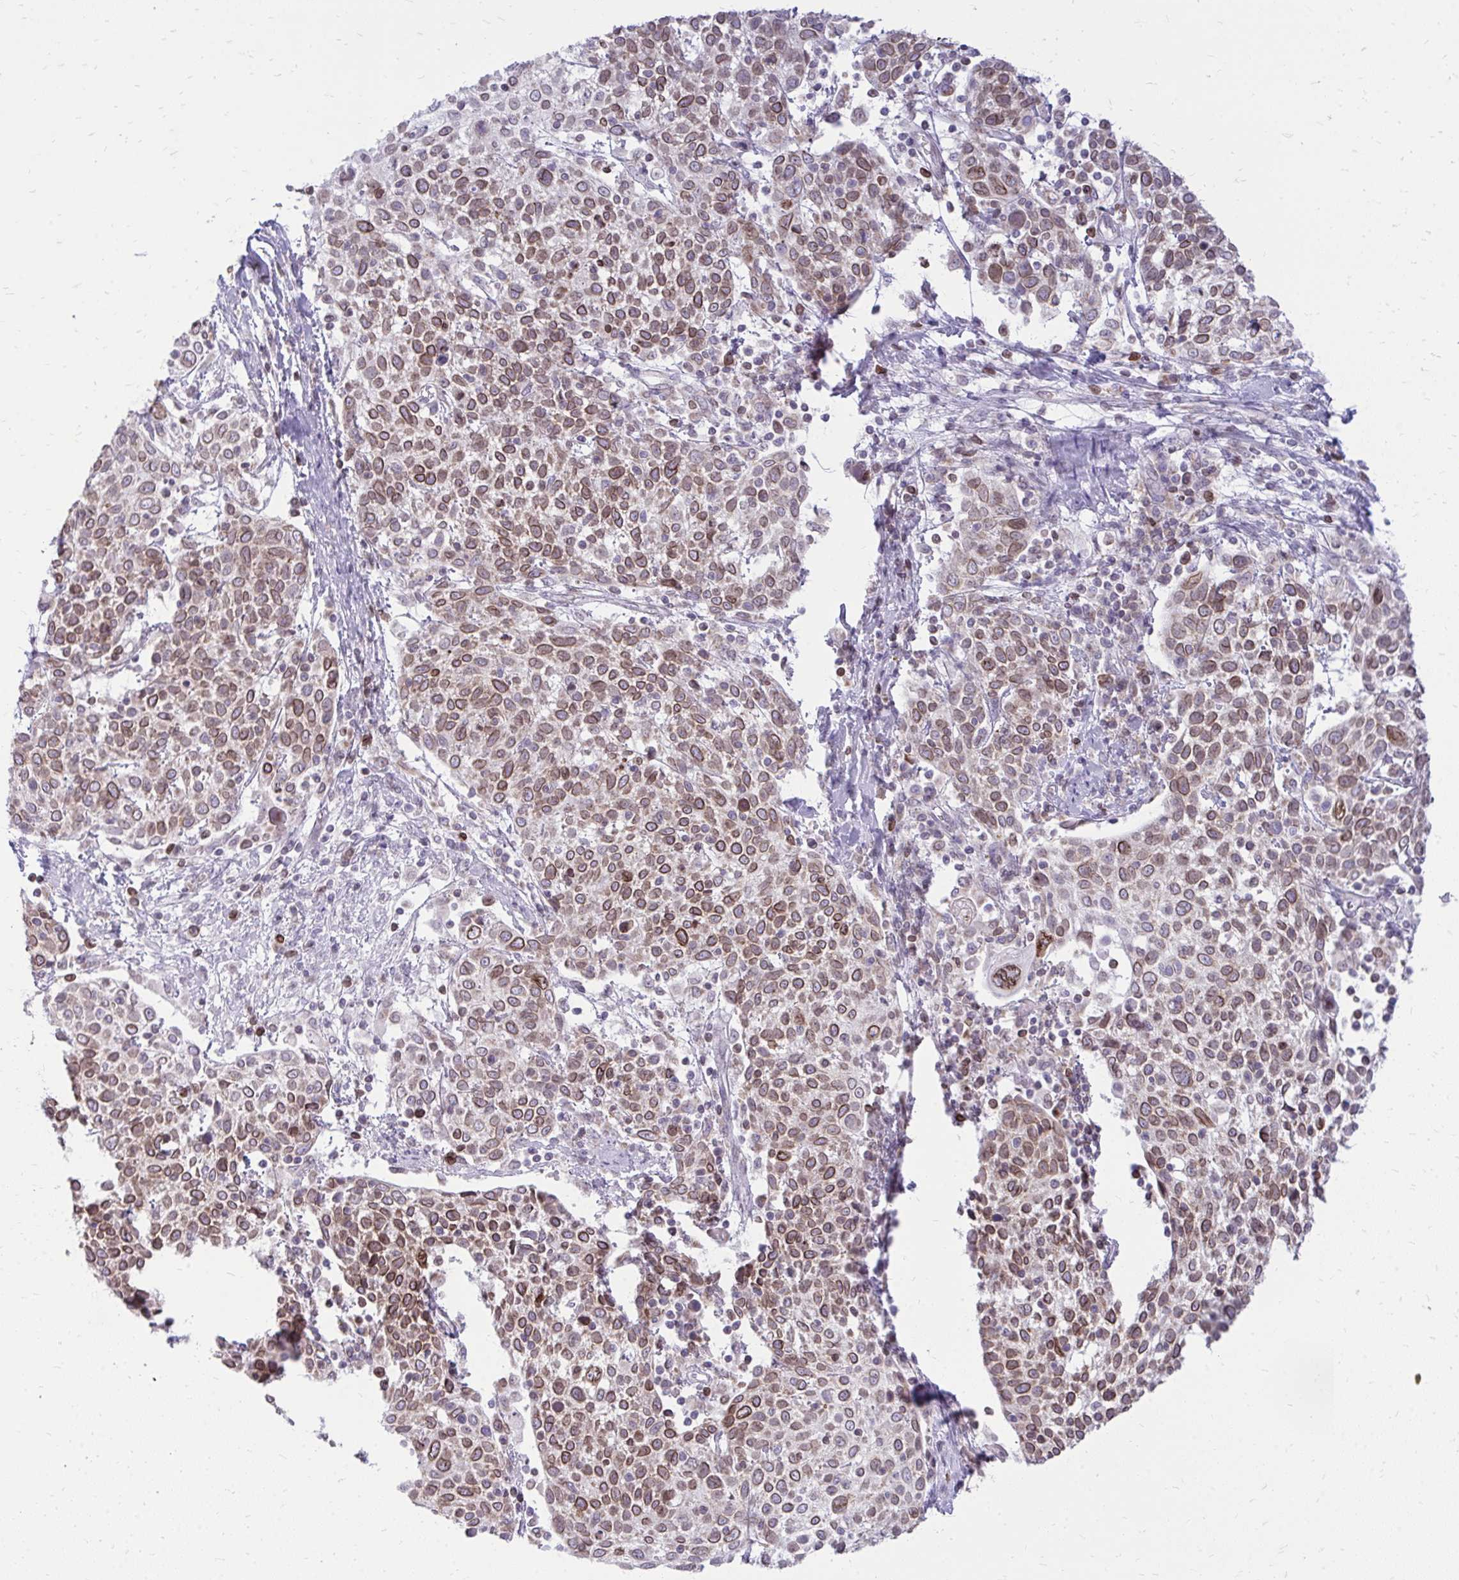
{"staining": {"intensity": "moderate", "quantity": ">75%", "location": "cytoplasmic/membranous,nuclear"}, "tissue": "cervical cancer", "cell_type": "Tumor cells", "image_type": "cancer", "snomed": [{"axis": "morphology", "description": "Squamous cell carcinoma, NOS"}, {"axis": "topography", "description": "Cervix"}], "caption": "Cervical cancer (squamous cell carcinoma) tissue reveals moderate cytoplasmic/membranous and nuclear positivity in about >75% of tumor cells, visualized by immunohistochemistry.", "gene": "RPS6KA2", "patient": {"sex": "female", "age": 61}}